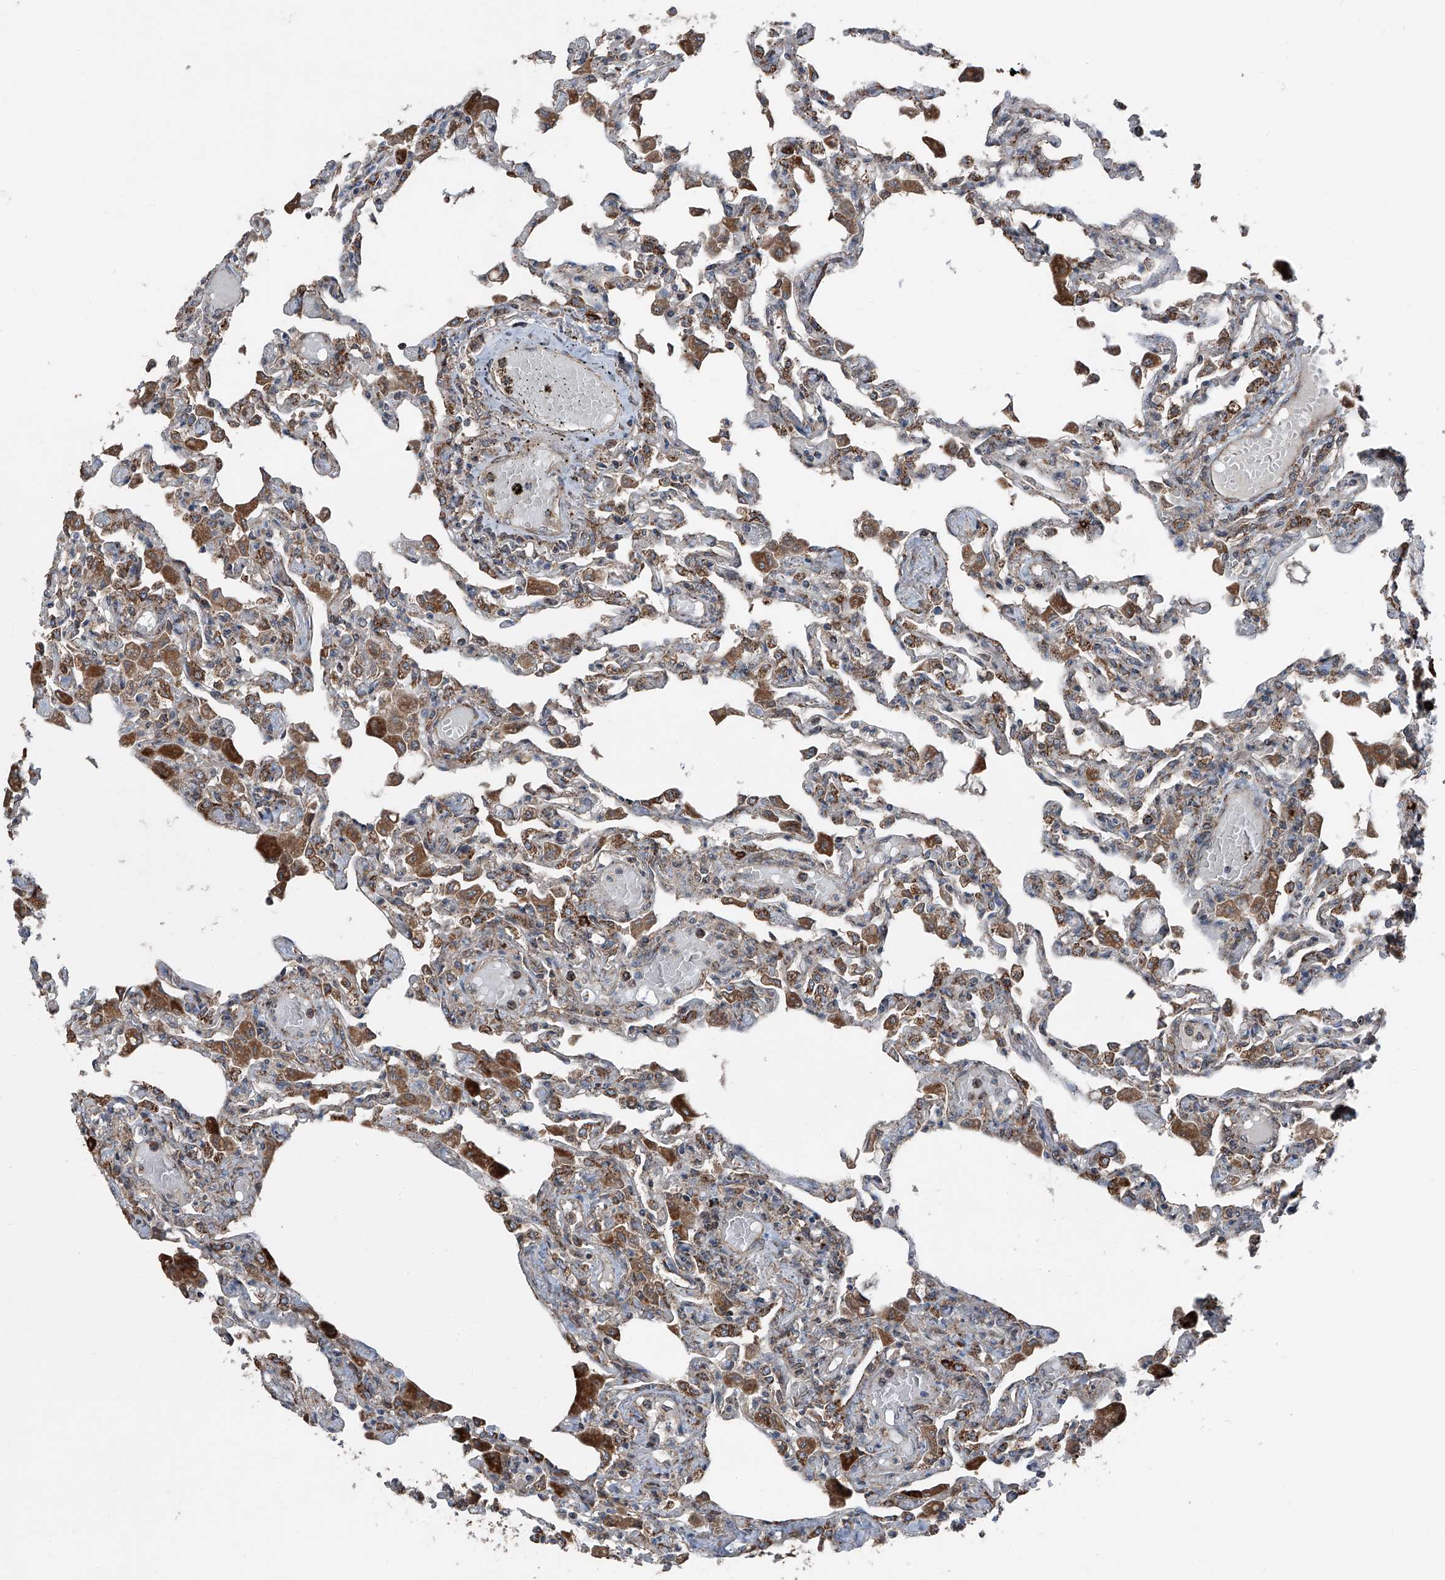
{"staining": {"intensity": "moderate", "quantity": "25%-75%", "location": "cytoplasmic/membranous"}, "tissue": "lung", "cell_type": "Alveolar cells", "image_type": "normal", "snomed": [{"axis": "morphology", "description": "Normal tissue, NOS"}, {"axis": "topography", "description": "Bronchus"}, {"axis": "topography", "description": "Lung"}], "caption": "A photomicrograph of human lung stained for a protein shows moderate cytoplasmic/membranous brown staining in alveolar cells.", "gene": "LIMK1", "patient": {"sex": "female", "age": 49}}